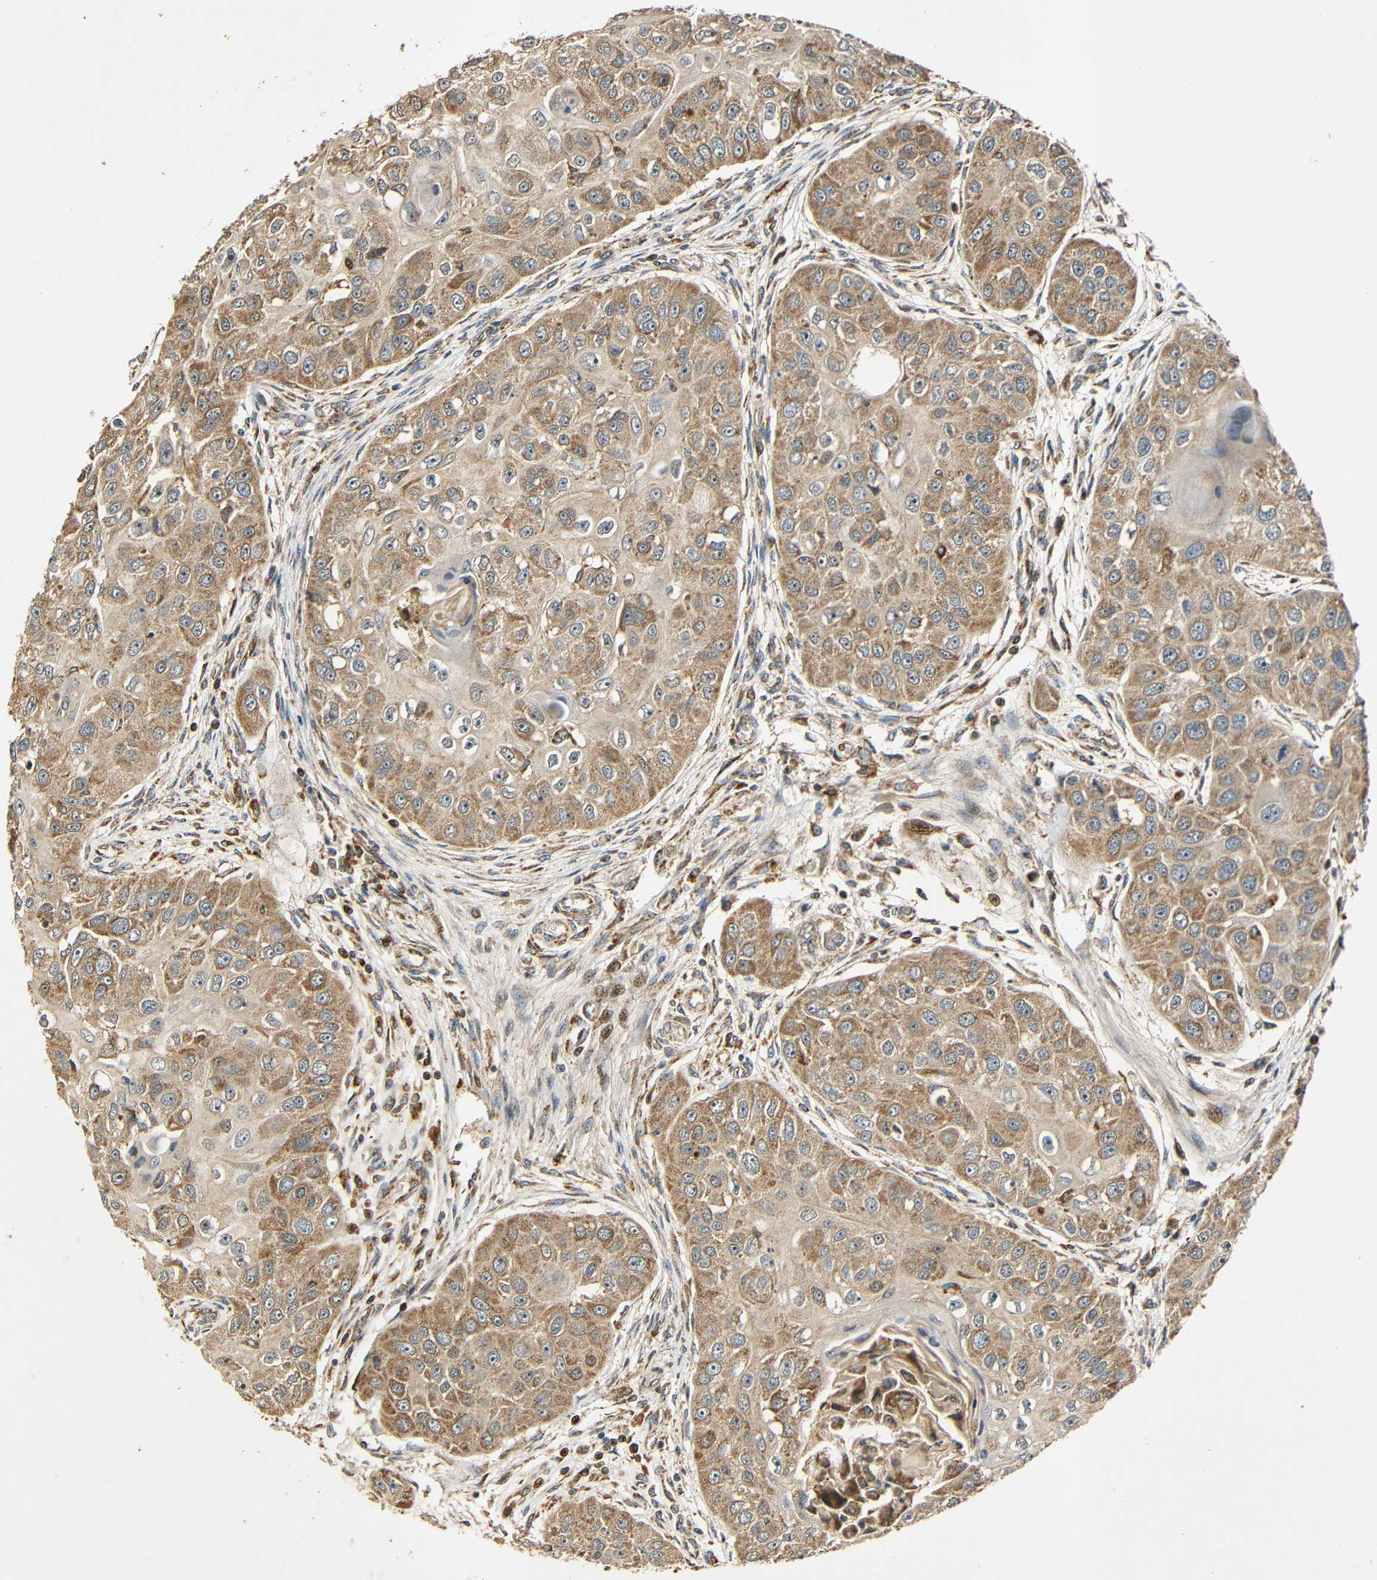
{"staining": {"intensity": "moderate", "quantity": ">75%", "location": "cytoplasmic/membranous"}, "tissue": "head and neck cancer", "cell_type": "Tumor cells", "image_type": "cancer", "snomed": [{"axis": "morphology", "description": "Normal tissue, NOS"}, {"axis": "morphology", "description": "Squamous cell carcinoma, NOS"}, {"axis": "topography", "description": "Skeletal muscle"}, {"axis": "topography", "description": "Head-Neck"}], "caption": "There is medium levels of moderate cytoplasmic/membranous positivity in tumor cells of head and neck squamous cell carcinoma, as demonstrated by immunohistochemical staining (brown color).", "gene": "KAZALD1", "patient": {"sex": "male", "age": 51}}